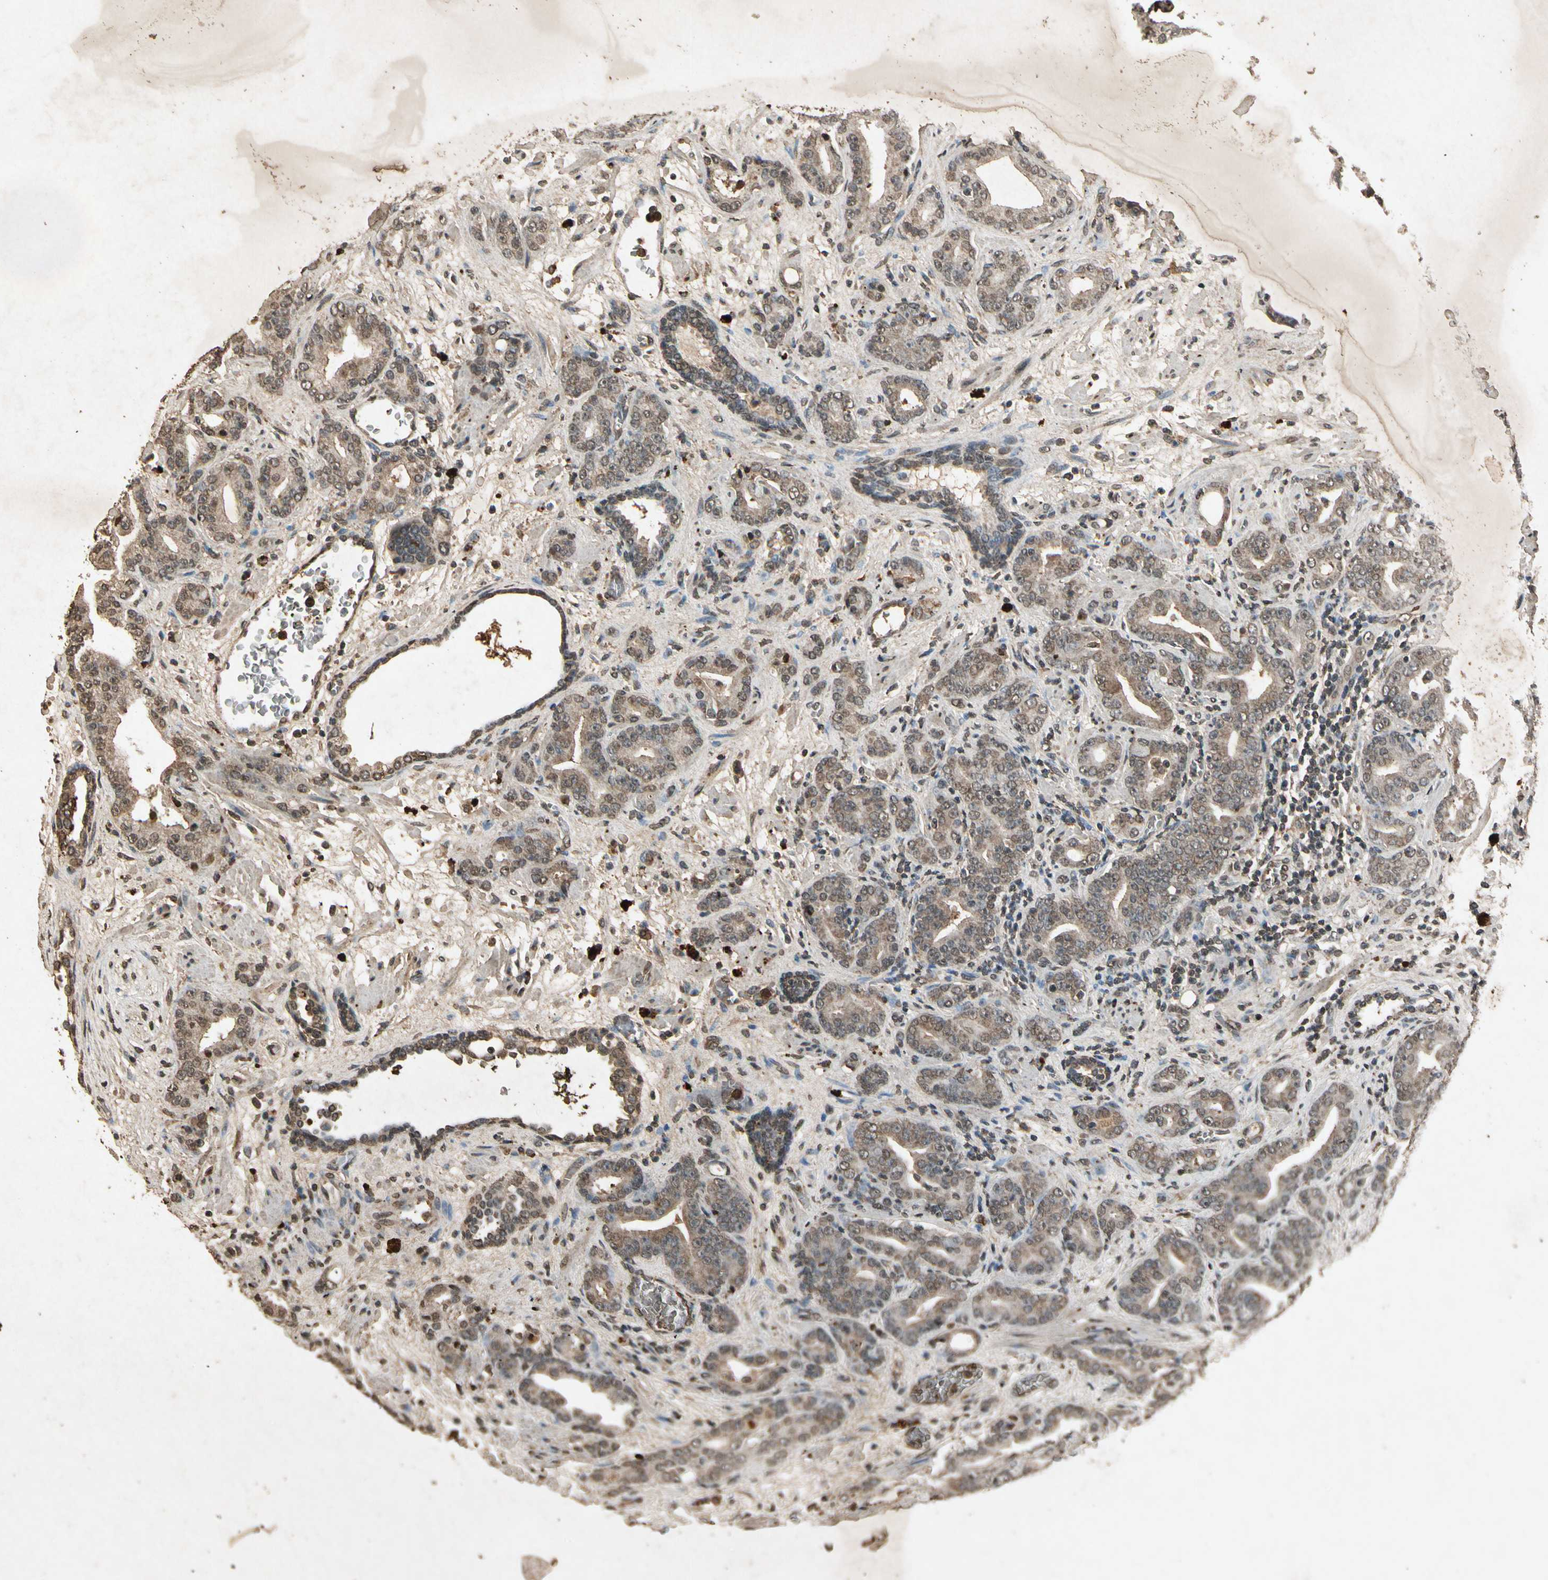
{"staining": {"intensity": "moderate", "quantity": ">75%", "location": "cytoplasmic/membranous"}, "tissue": "prostate cancer", "cell_type": "Tumor cells", "image_type": "cancer", "snomed": [{"axis": "morphology", "description": "Adenocarcinoma, Low grade"}, {"axis": "topography", "description": "Prostate"}], "caption": "Prostate cancer (adenocarcinoma (low-grade)) stained with DAB immunohistochemistry displays medium levels of moderate cytoplasmic/membranous positivity in approximately >75% of tumor cells.", "gene": "GC", "patient": {"sex": "male", "age": 63}}